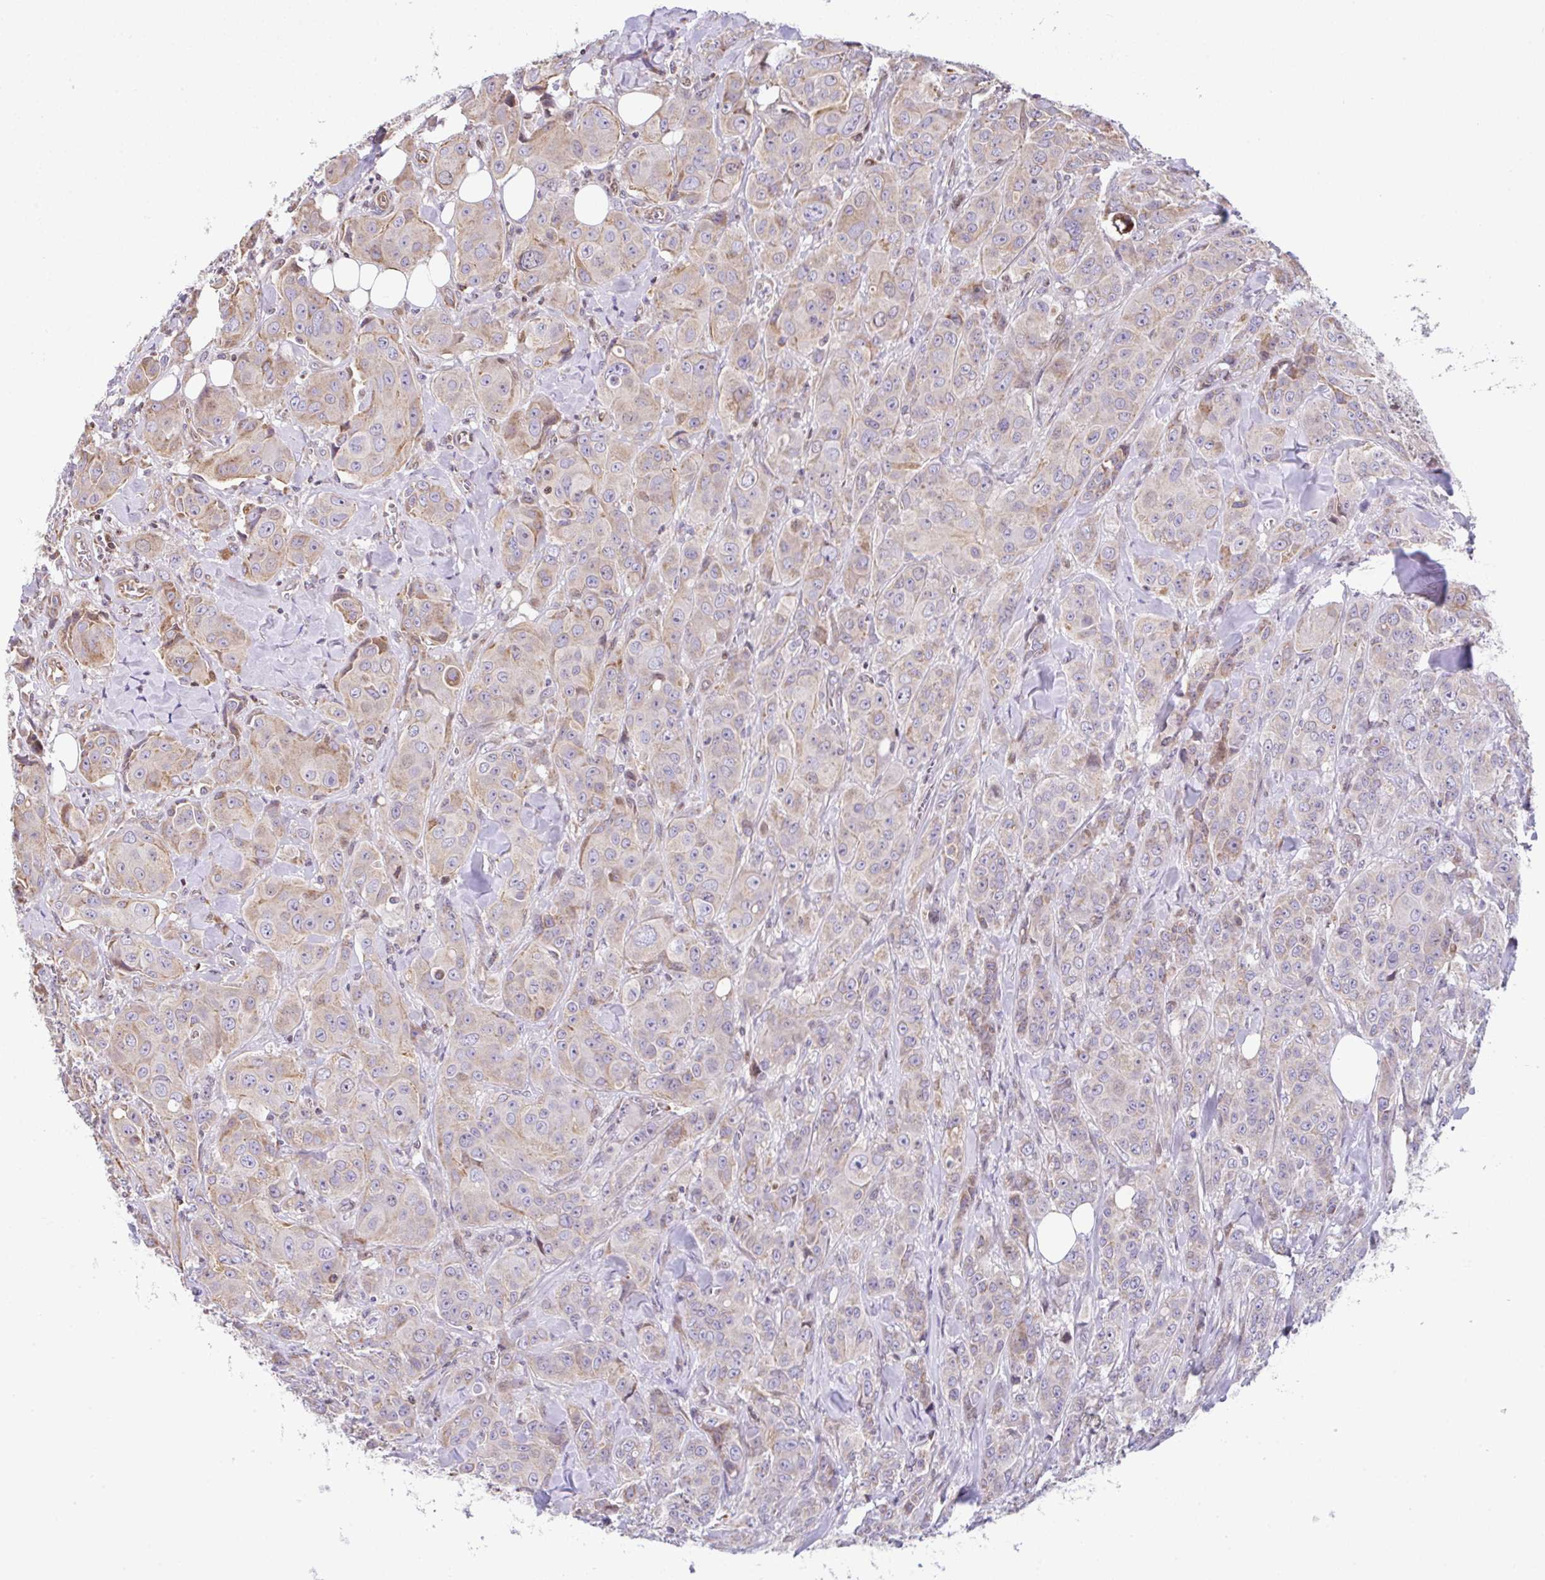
{"staining": {"intensity": "weak", "quantity": "25%-75%", "location": "cytoplasmic/membranous"}, "tissue": "breast cancer", "cell_type": "Tumor cells", "image_type": "cancer", "snomed": [{"axis": "morphology", "description": "Normal tissue, NOS"}, {"axis": "morphology", "description": "Duct carcinoma"}, {"axis": "topography", "description": "Breast"}], "caption": "Breast invasive ductal carcinoma stained for a protein (brown) displays weak cytoplasmic/membranous positive positivity in about 25%-75% of tumor cells.", "gene": "FIGNL1", "patient": {"sex": "female", "age": 43}}